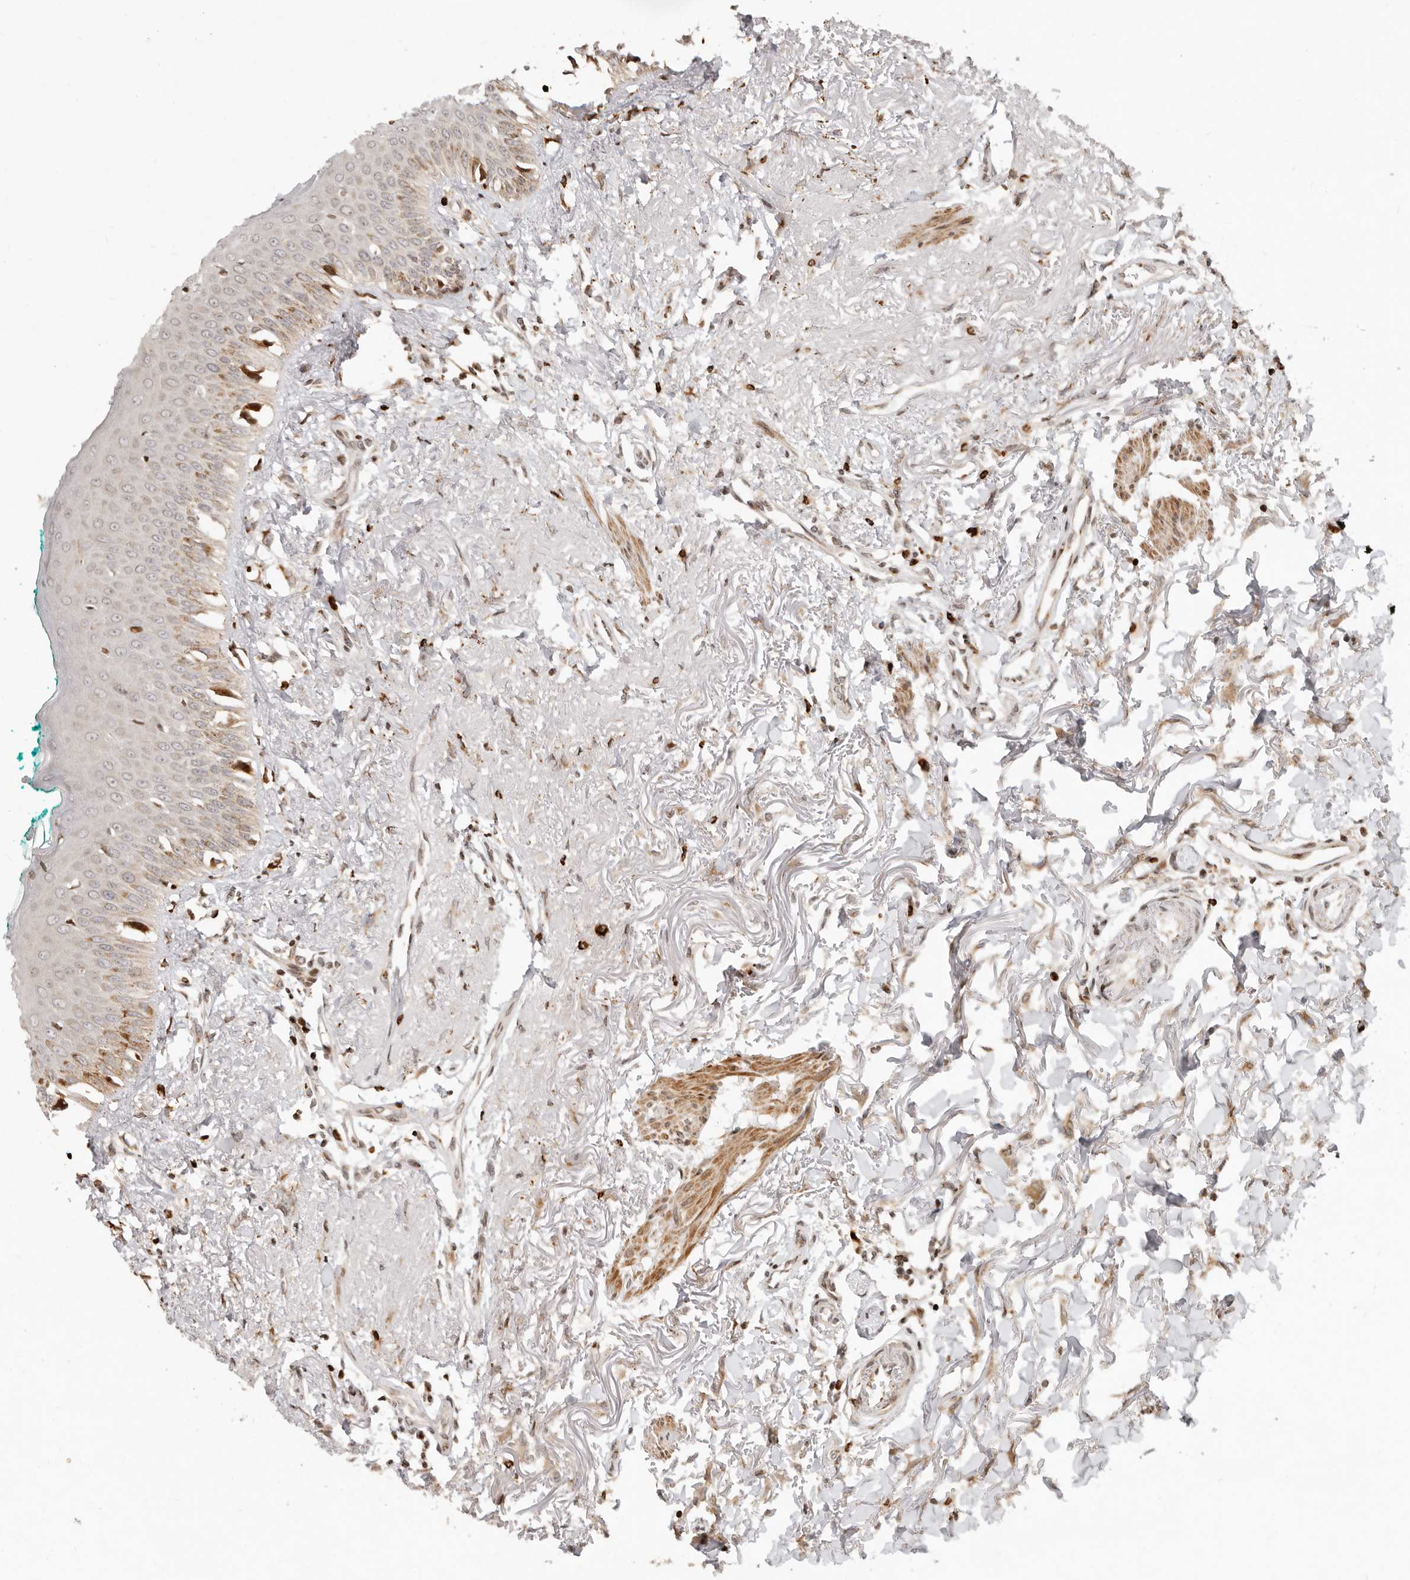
{"staining": {"intensity": "moderate", "quantity": "<25%", "location": "cytoplasmic/membranous"}, "tissue": "oral mucosa", "cell_type": "Squamous epithelial cells", "image_type": "normal", "snomed": [{"axis": "morphology", "description": "Normal tissue, NOS"}, {"axis": "topography", "description": "Oral tissue"}], "caption": "A high-resolution micrograph shows IHC staining of benign oral mucosa, which shows moderate cytoplasmic/membranous staining in about <25% of squamous epithelial cells. The protein is shown in brown color, while the nuclei are stained blue.", "gene": "TRIM4", "patient": {"sex": "female", "age": 70}}